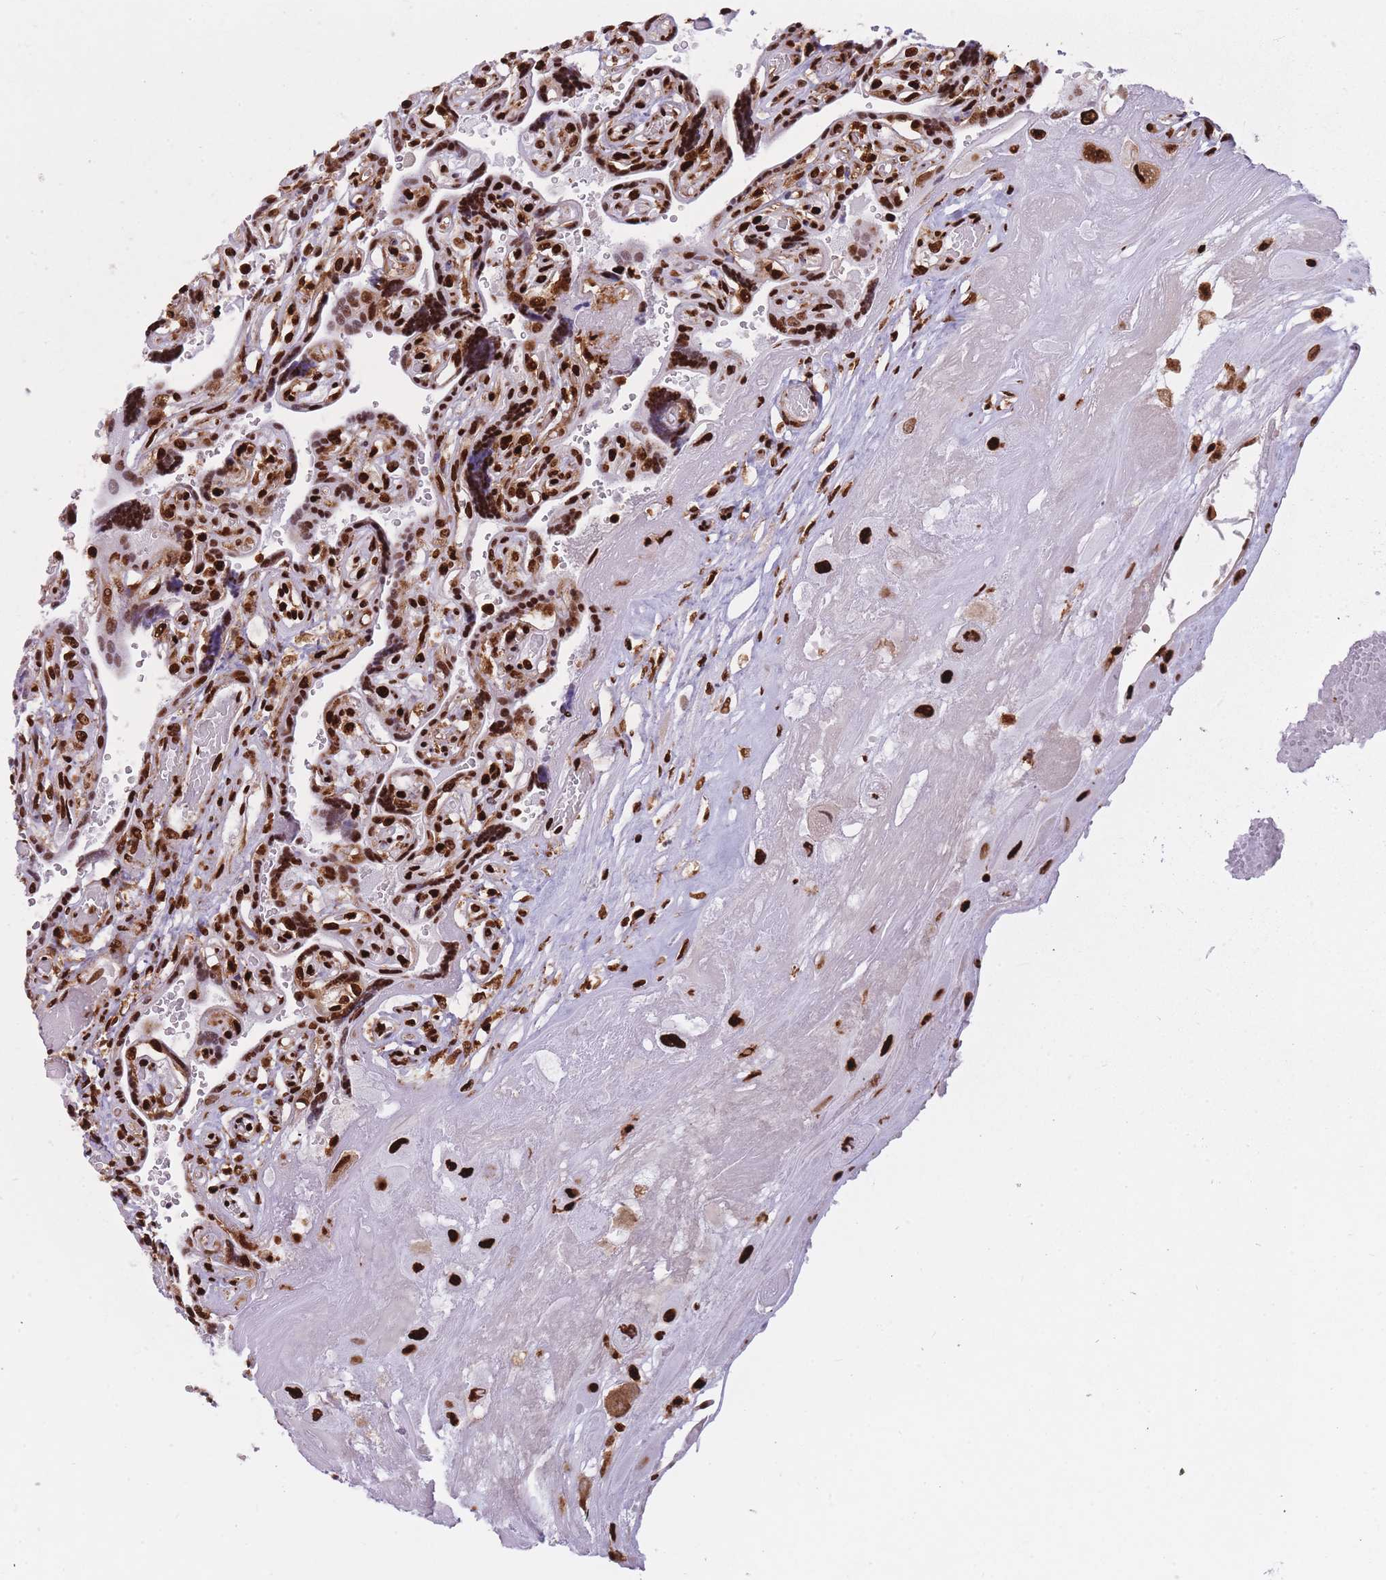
{"staining": {"intensity": "strong", "quantity": ">75%", "location": "nuclear"}, "tissue": "placenta", "cell_type": "Decidual cells", "image_type": "normal", "snomed": [{"axis": "morphology", "description": "Normal tissue, NOS"}, {"axis": "topography", "description": "Placenta"}], "caption": "Protein staining exhibits strong nuclear positivity in about >75% of decidual cells in unremarkable placenta.", "gene": "HNRNPUL1", "patient": {"sex": "female", "age": 32}}